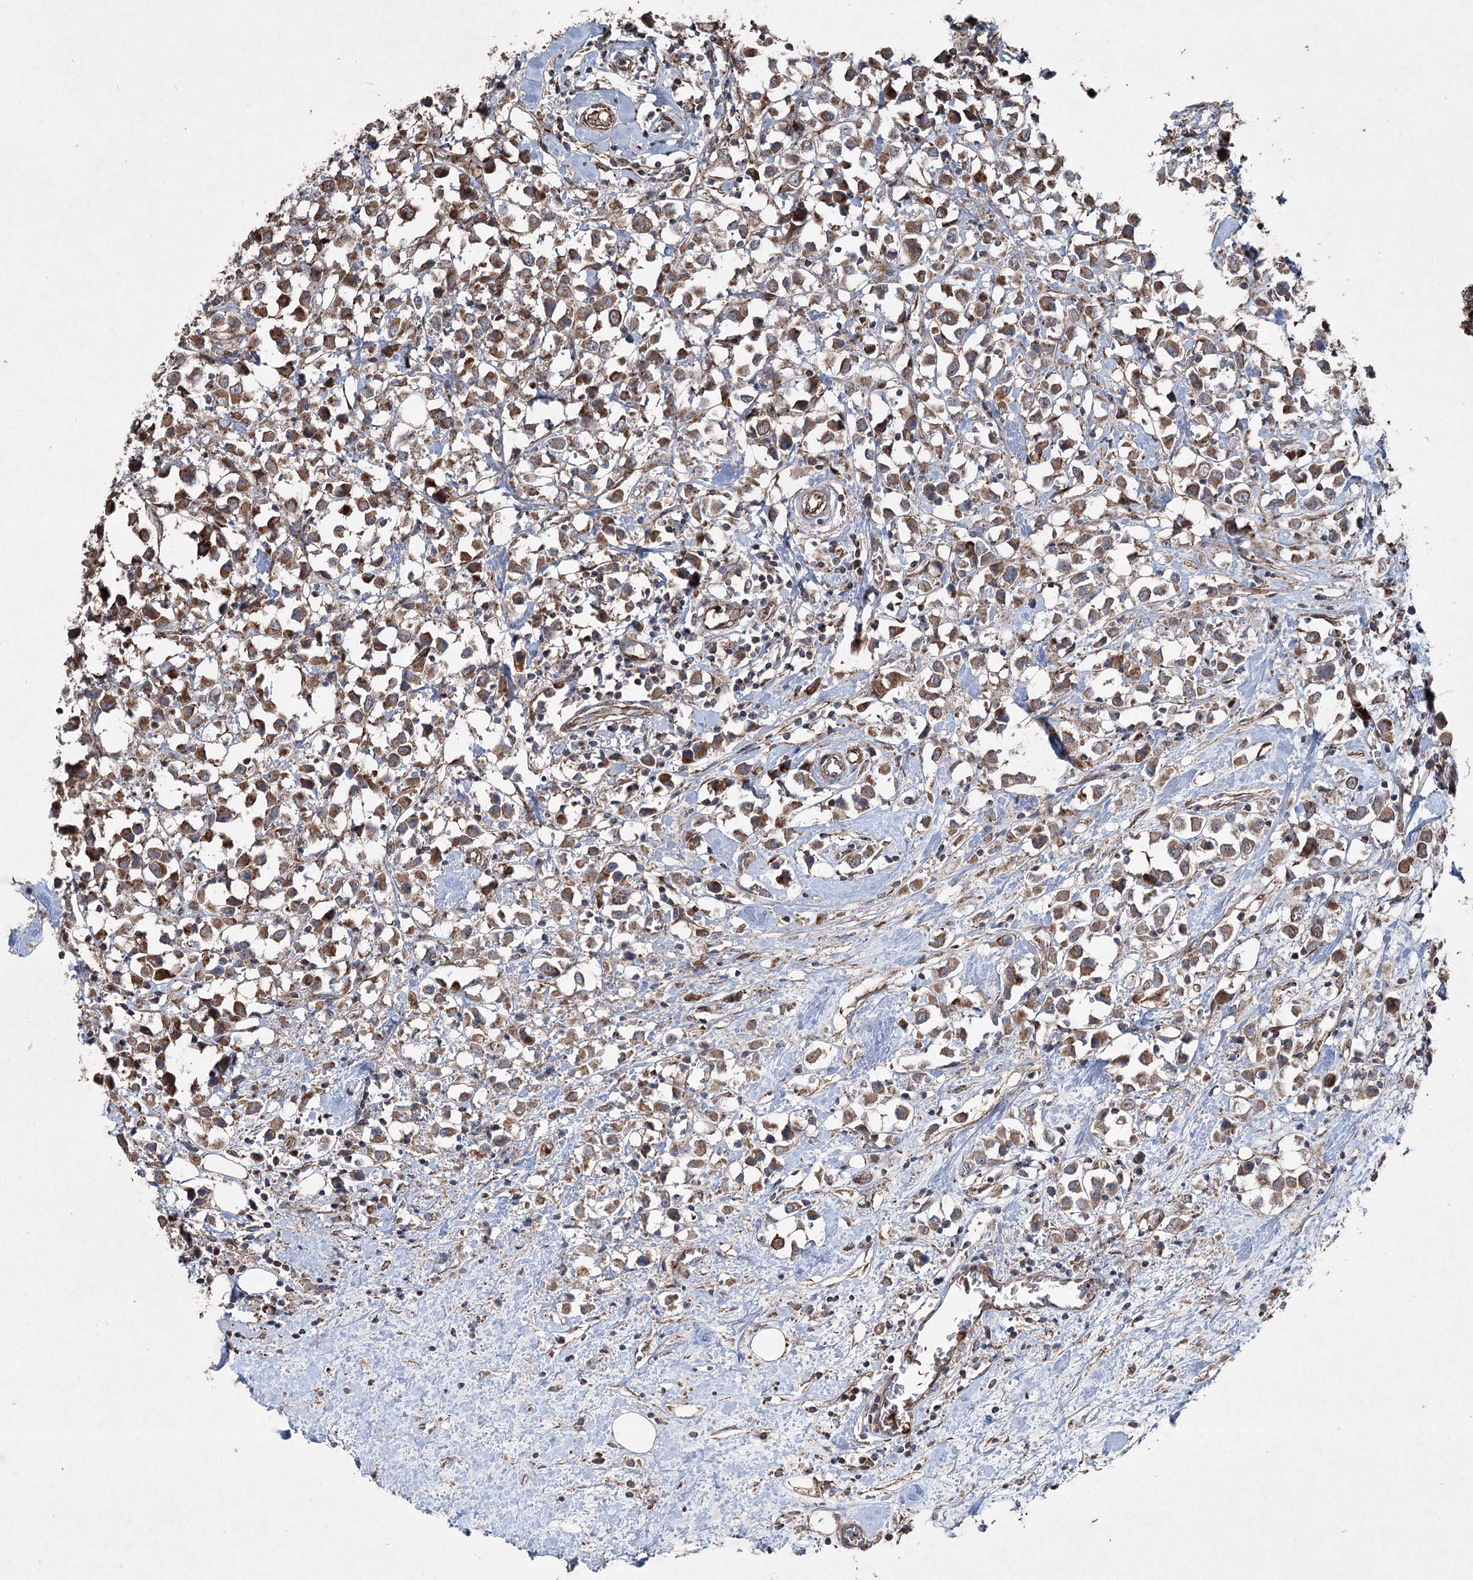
{"staining": {"intensity": "moderate", "quantity": ">75%", "location": "cytoplasmic/membranous"}, "tissue": "breast cancer", "cell_type": "Tumor cells", "image_type": "cancer", "snomed": [{"axis": "morphology", "description": "Duct carcinoma"}, {"axis": "topography", "description": "Breast"}], "caption": "Immunohistochemistry (IHC) micrograph of human breast cancer (invasive ductal carcinoma) stained for a protein (brown), which shows medium levels of moderate cytoplasmic/membranous positivity in about >75% of tumor cells.", "gene": "SERINC5", "patient": {"sex": "female", "age": 61}}